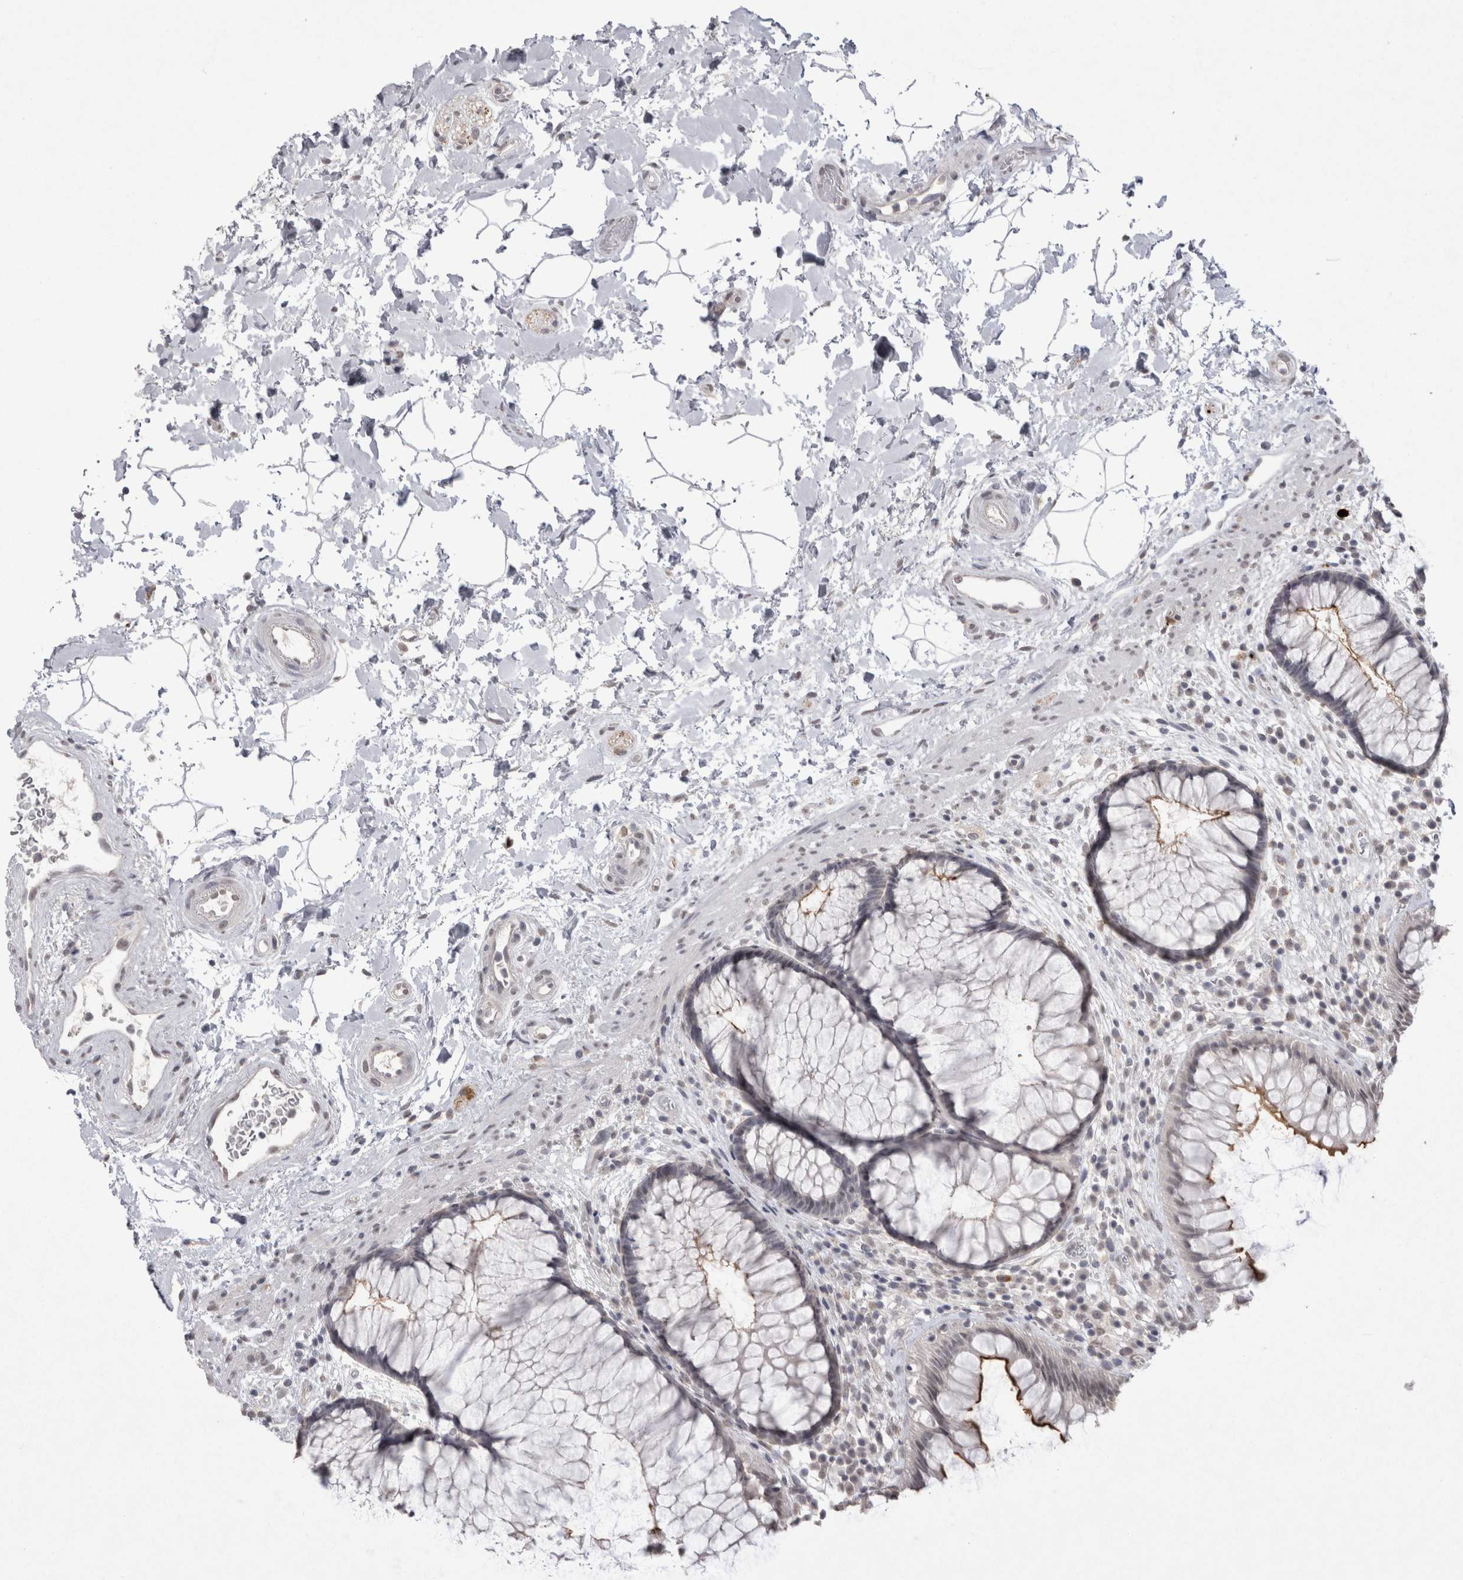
{"staining": {"intensity": "strong", "quantity": "25%-75%", "location": "cytoplasmic/membranous"}, "tissue": "rectum", "cell_type": "Glandular cells", "image_type": "normal", "snomed": [{"axis": "morphology", "description": "Normal tissue, NOS"}, {"axis": "topography", "description": "Rectum"}], "caption": "A histopathology image of rectum stained for a protein displays strong cytoplasmic/membranous brown staining in glandular cells.", "gene": "DDX4", "patient": {"sex": "male", "age": 51}}